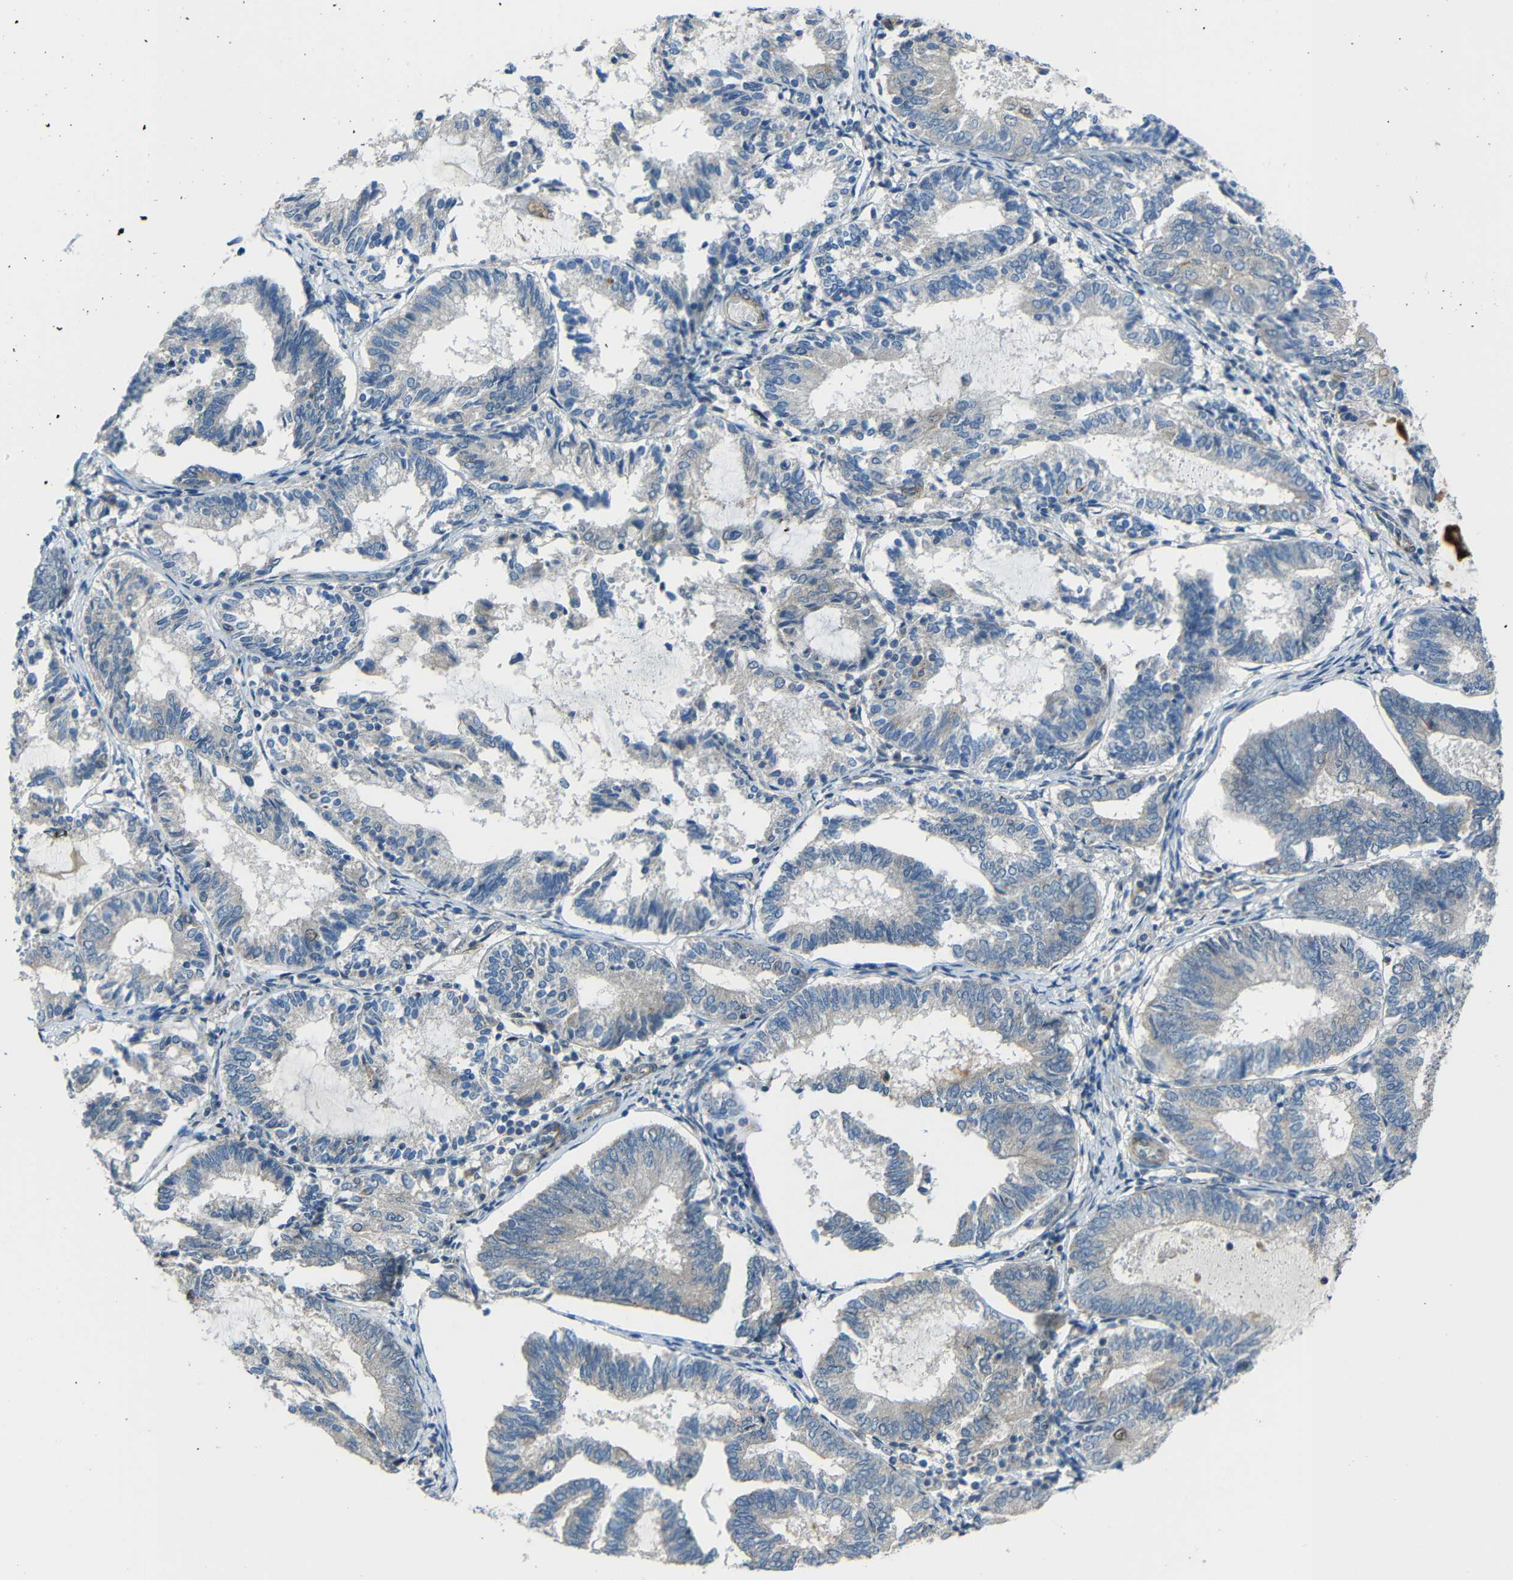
{"staining": {"intensity": "weak", "quantity": "25%-75%", "location": "cytoplasmic/membranous"}, "tissue": "endometrial cancer", "cell_type": "Tumor cells", "image_type": "cancer", "snomed": [{"axis": "morphology", "description": "Adenocarcinoma, NOS"}, {"axis": "topography", "description": "Endometrium"}], "caption": "This histopathology image demonstrates endometrial cancer stained with immunohistochemistry to label a protein in brown. The cytoplasmic/membranous of tumor cells show weak positivity for the protein. Nuclei are counter-stained blue.", "gene": "DCLK1", "patient": {"sex": "female", "age": 81}}